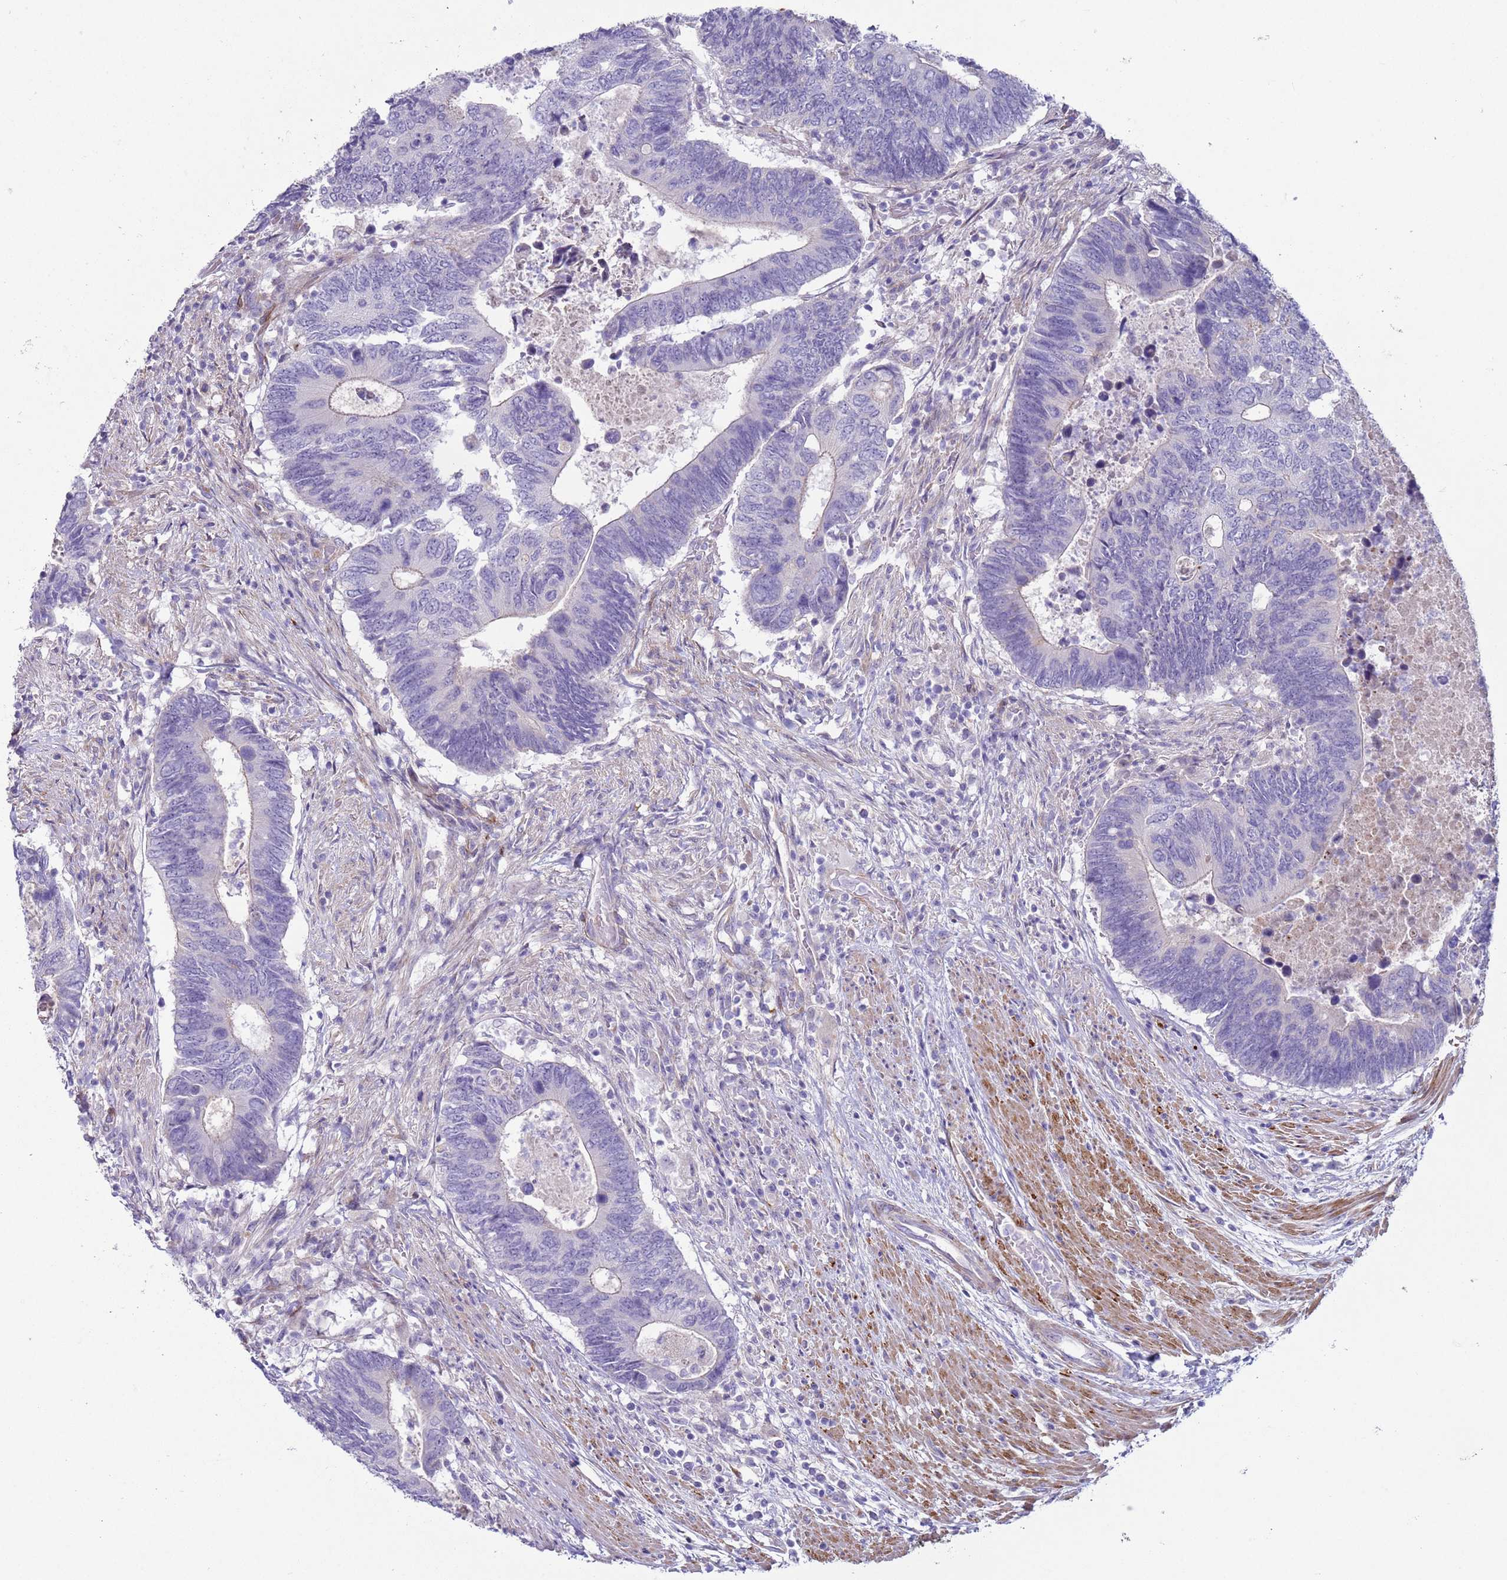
{"staining": {"intensity": "negative", "quantity": "none", "location": "none"}, "tissue": "colorectal cancer", "cell_type": "Tumor cells", "image_type": "cancer", "snomed": [{"axis": "morphology", "description": "Adenocarcinoma, NOS"}, {"axis": "topography", "description": "Colon"}], "caption": "A high-resolution photomicrograph shows immunohistochemistry staining of colorectal cancer (adenocarcinoma), which exhibits no significant expression in tumor cells.", "gene": "HEATR1", "patient": {"sex": "male", "age": 87}}